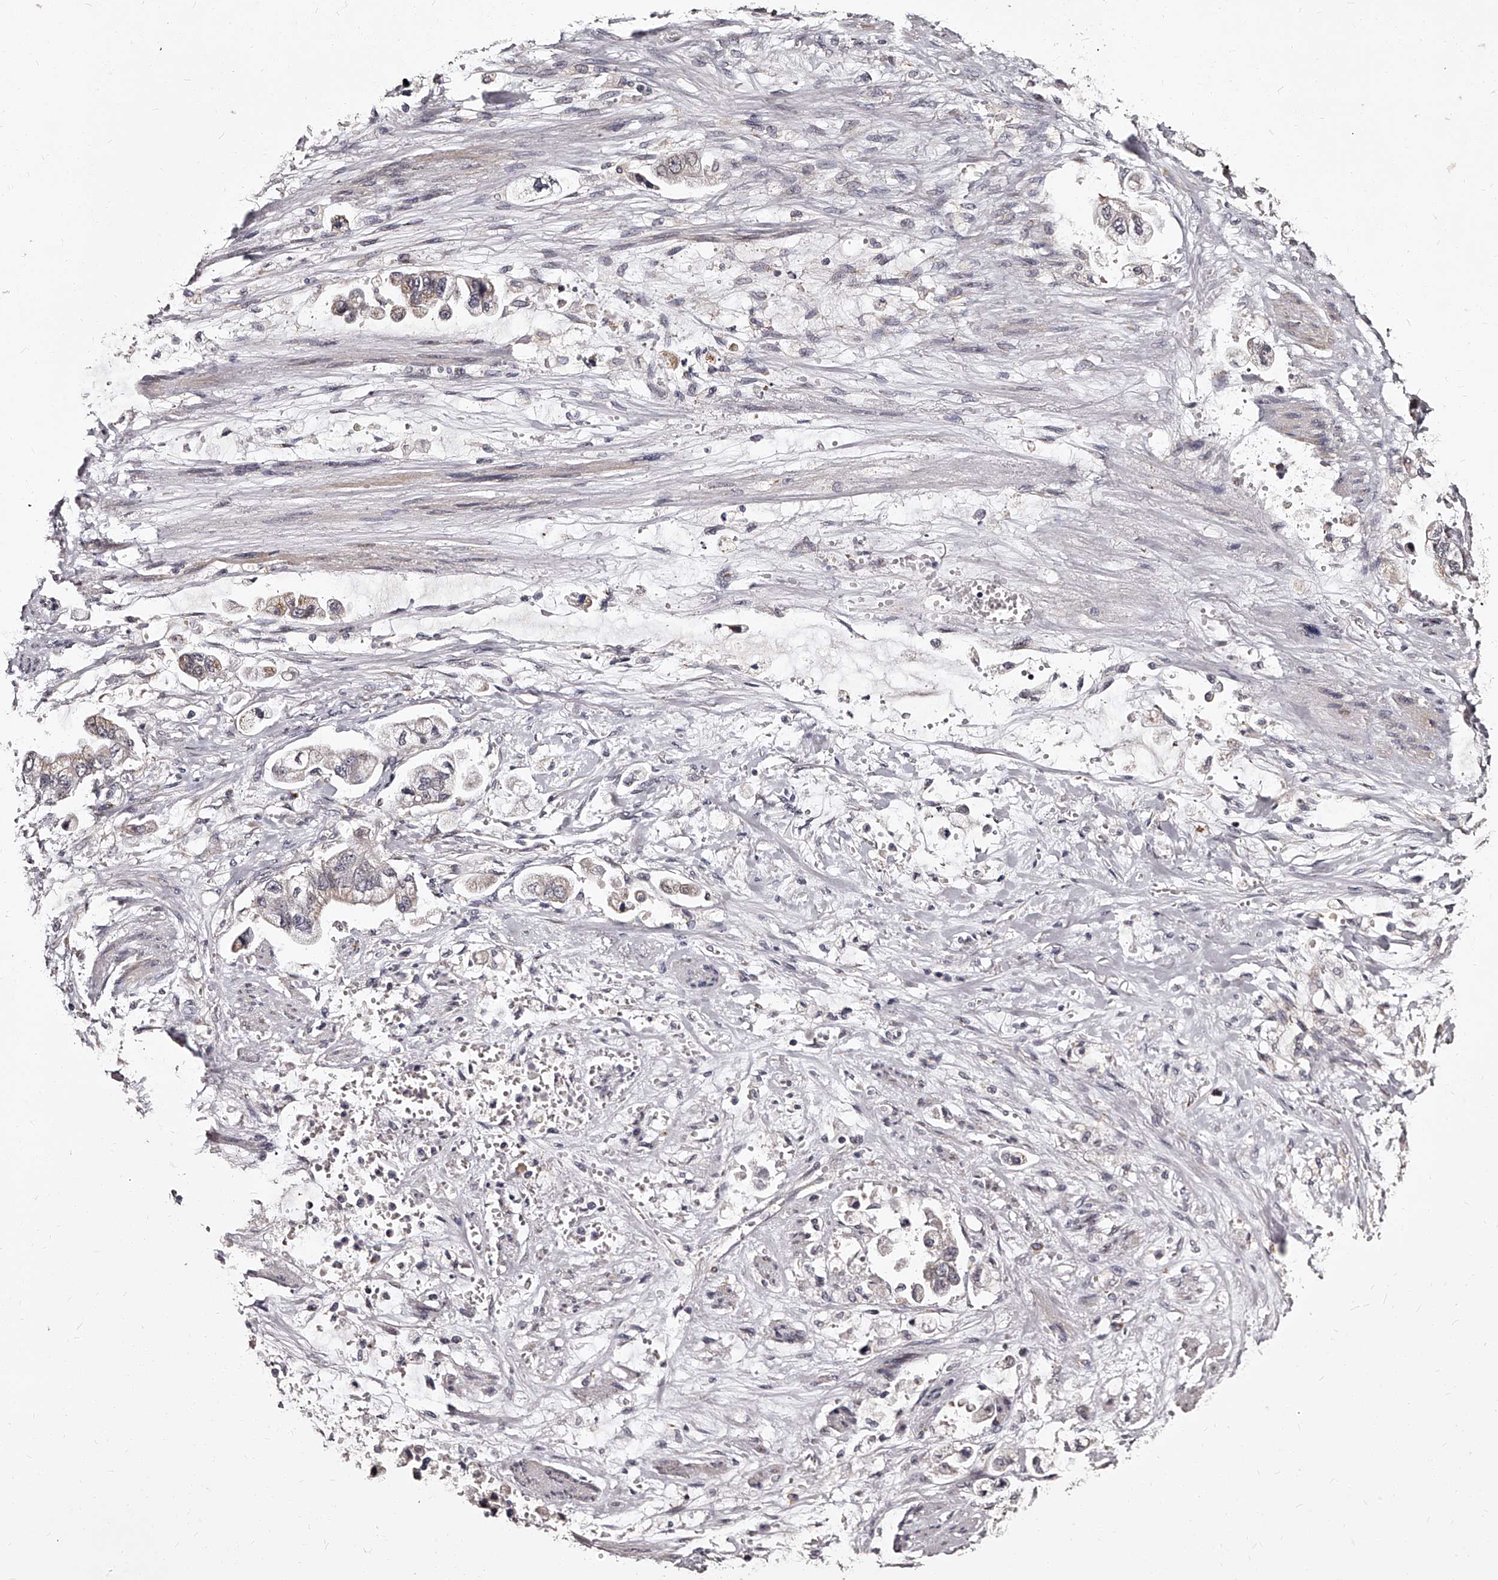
{"staining": {"intensity": "moderate", "quantity": "<25%", "location": "cytoplasmic/membranous"}, "tissue": "stomach cancer", "cell_type": "Tumor cells", "image_type": "cancer", "snomed": [{"axis": "morphology", "description": "Adenocarcinoma, NOS"}, {"axis": "topography", "description": "Stomach"}], "caption": "About <25% of tumor cells in human stomach cancer show moderate cytoplasmic/membranous protein staining as visualized by brown immunohistochemical staining.", "gene": "RSC1A1", "patient": {"sex": "male", "age": 62}}